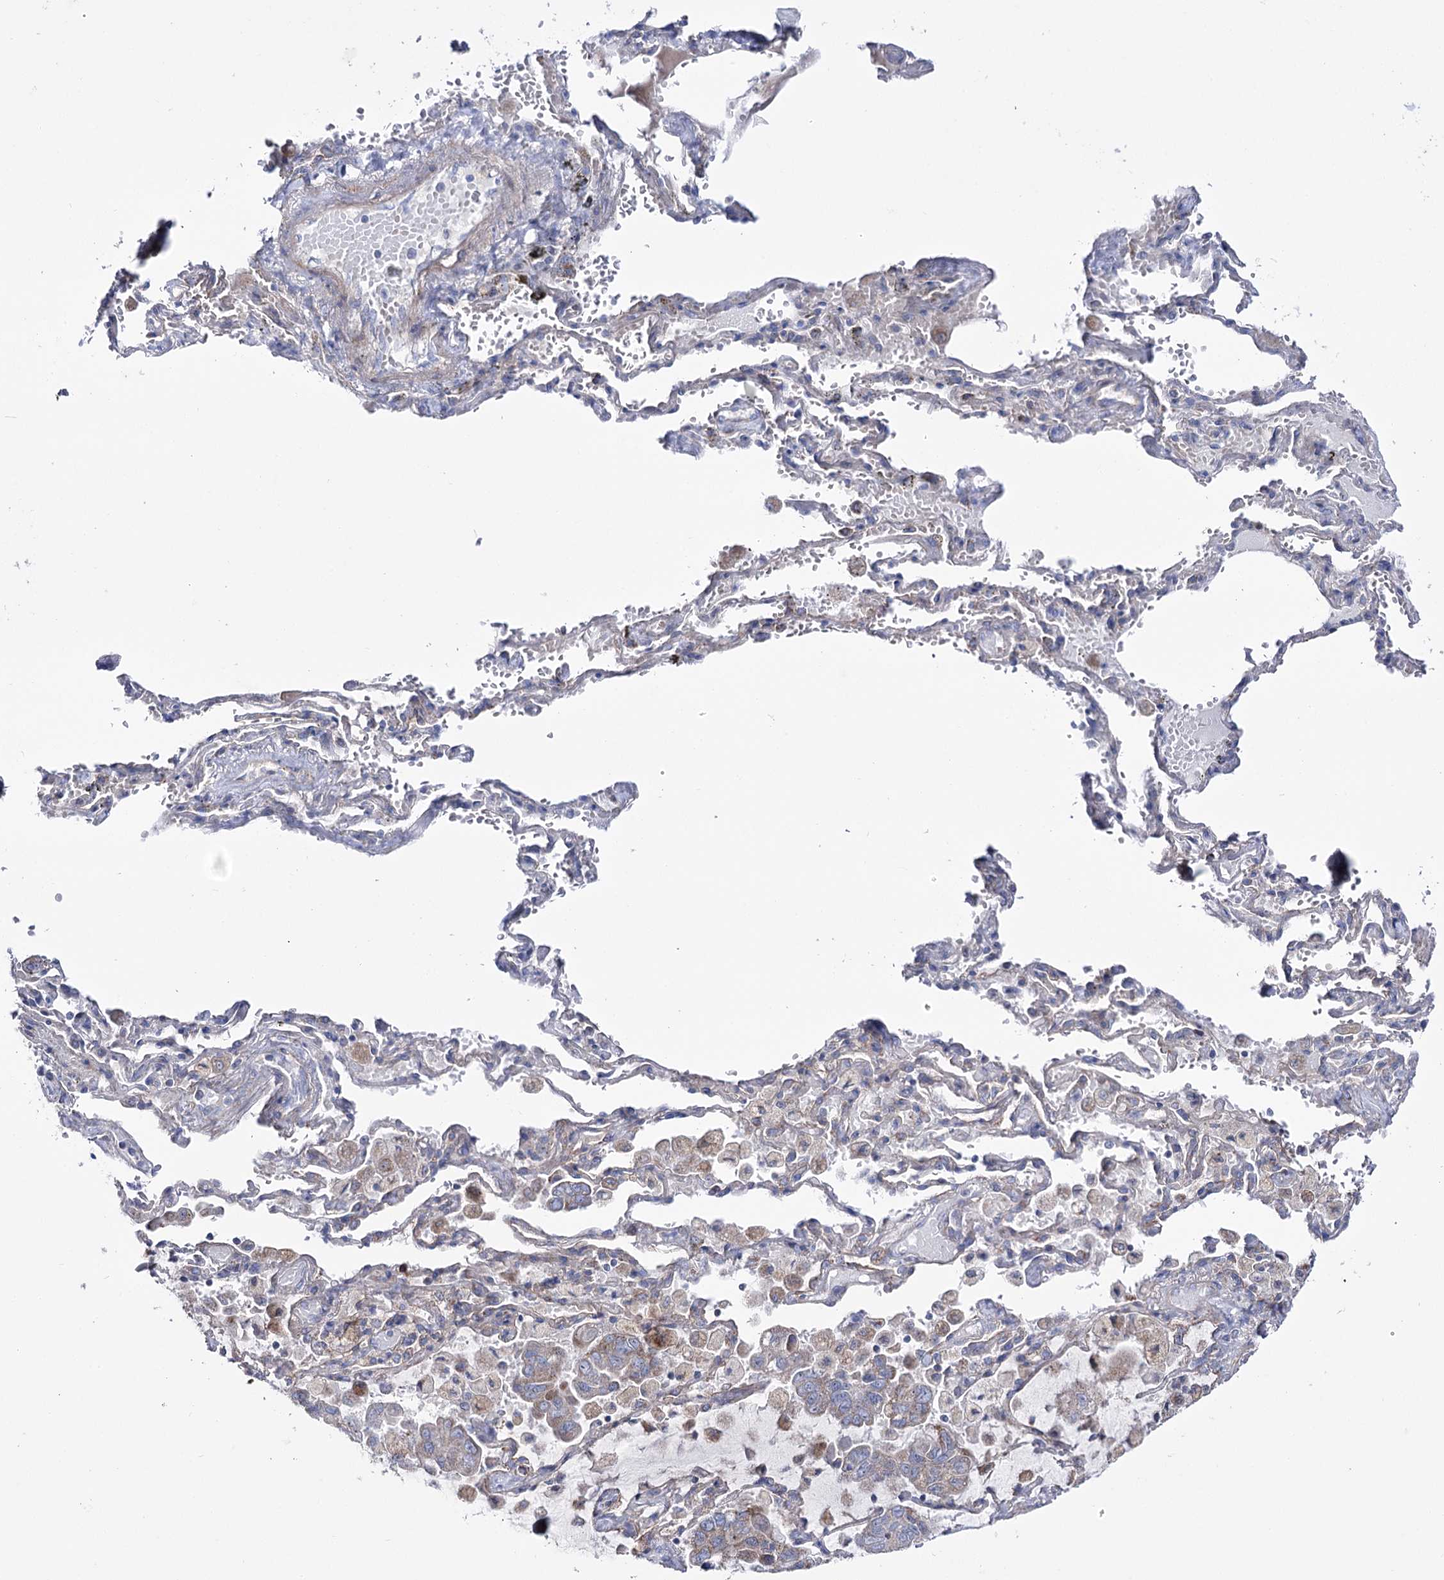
{"staining": {"intensity": "weak", "quantity": "<25%", "location": "cytoplasmic/membranous"}, "tissue": "lung cancer", "cell_type": "Tumor cells", "image_type": "cancer", "snomed": [{"axis": "morphology", "description": "Adenocarcinoma, NOS"}, {"axis": "topography", "description": "Lung"}], "caption": "Tumor cells are negative for protein expression in human lung adenocarcinoma. The staining is performed using DAB (3,3'-diaminobenzidine) brown chromogen with nuclei counter-stained in using hematoxylin.", "gene": "METTL5", "patient": {"sex": "male", "age": 64}}